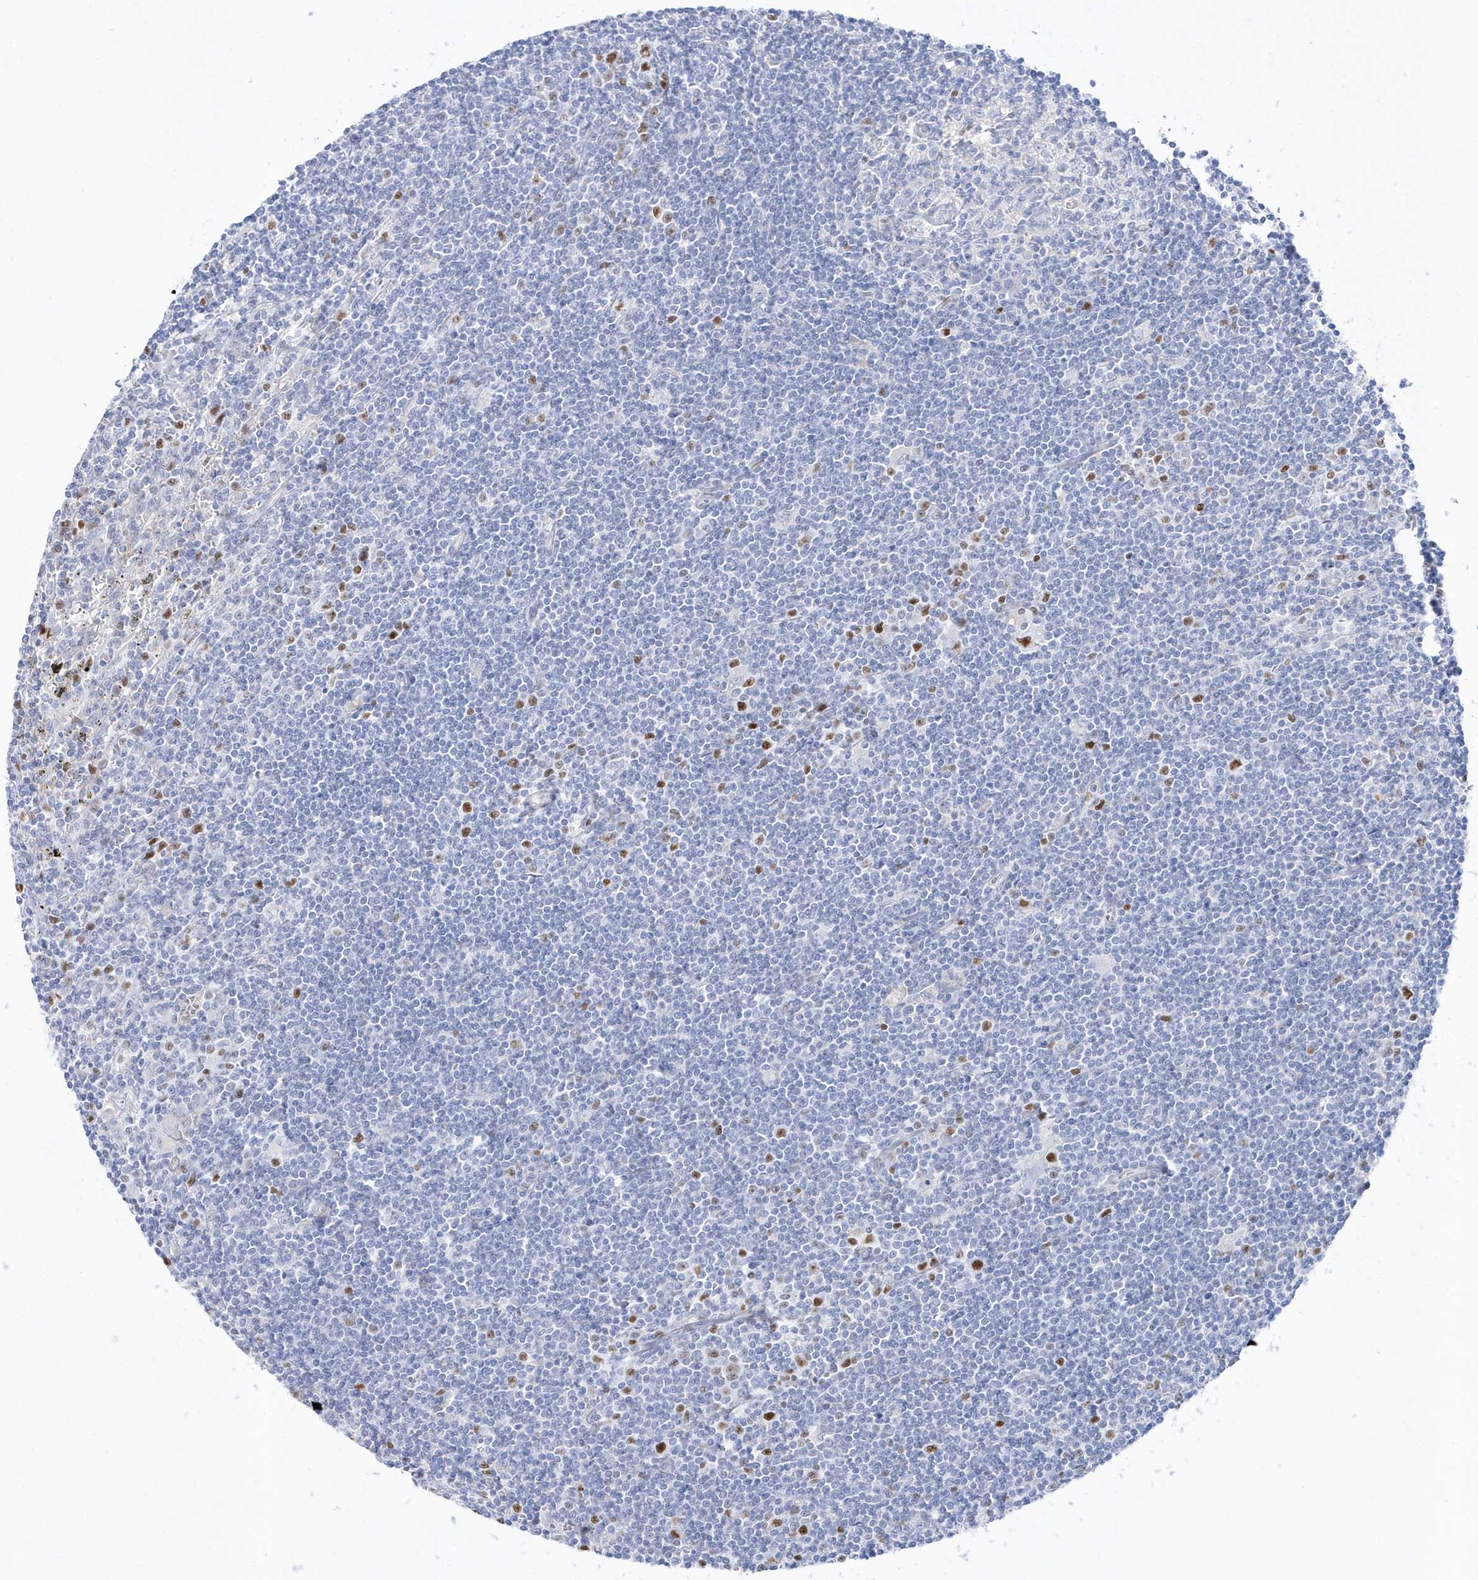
{"staining": {"intensity": "negative", "quantity": "none", "location": "none"}, "tissue": "lymphoma", "cell_type": "Tumor cells", "image_type": "cancer", "snomed": [{"axis": "morphology", "description": "Malignant lymphoma, non-Hodgkin's type, Low grade"}, {"axis": "topography", "description": "Spleen"}], "caption": "IHC histopathology image of neoplastic tissue: lymphoma stained with DAB shows no significant protein expression in tumor cells. (Brightfield microscopy of DAB immunohistochemistry at high magnification).", "gene": "TMCO6", "patient": {"sex": "male", "age": 76}}